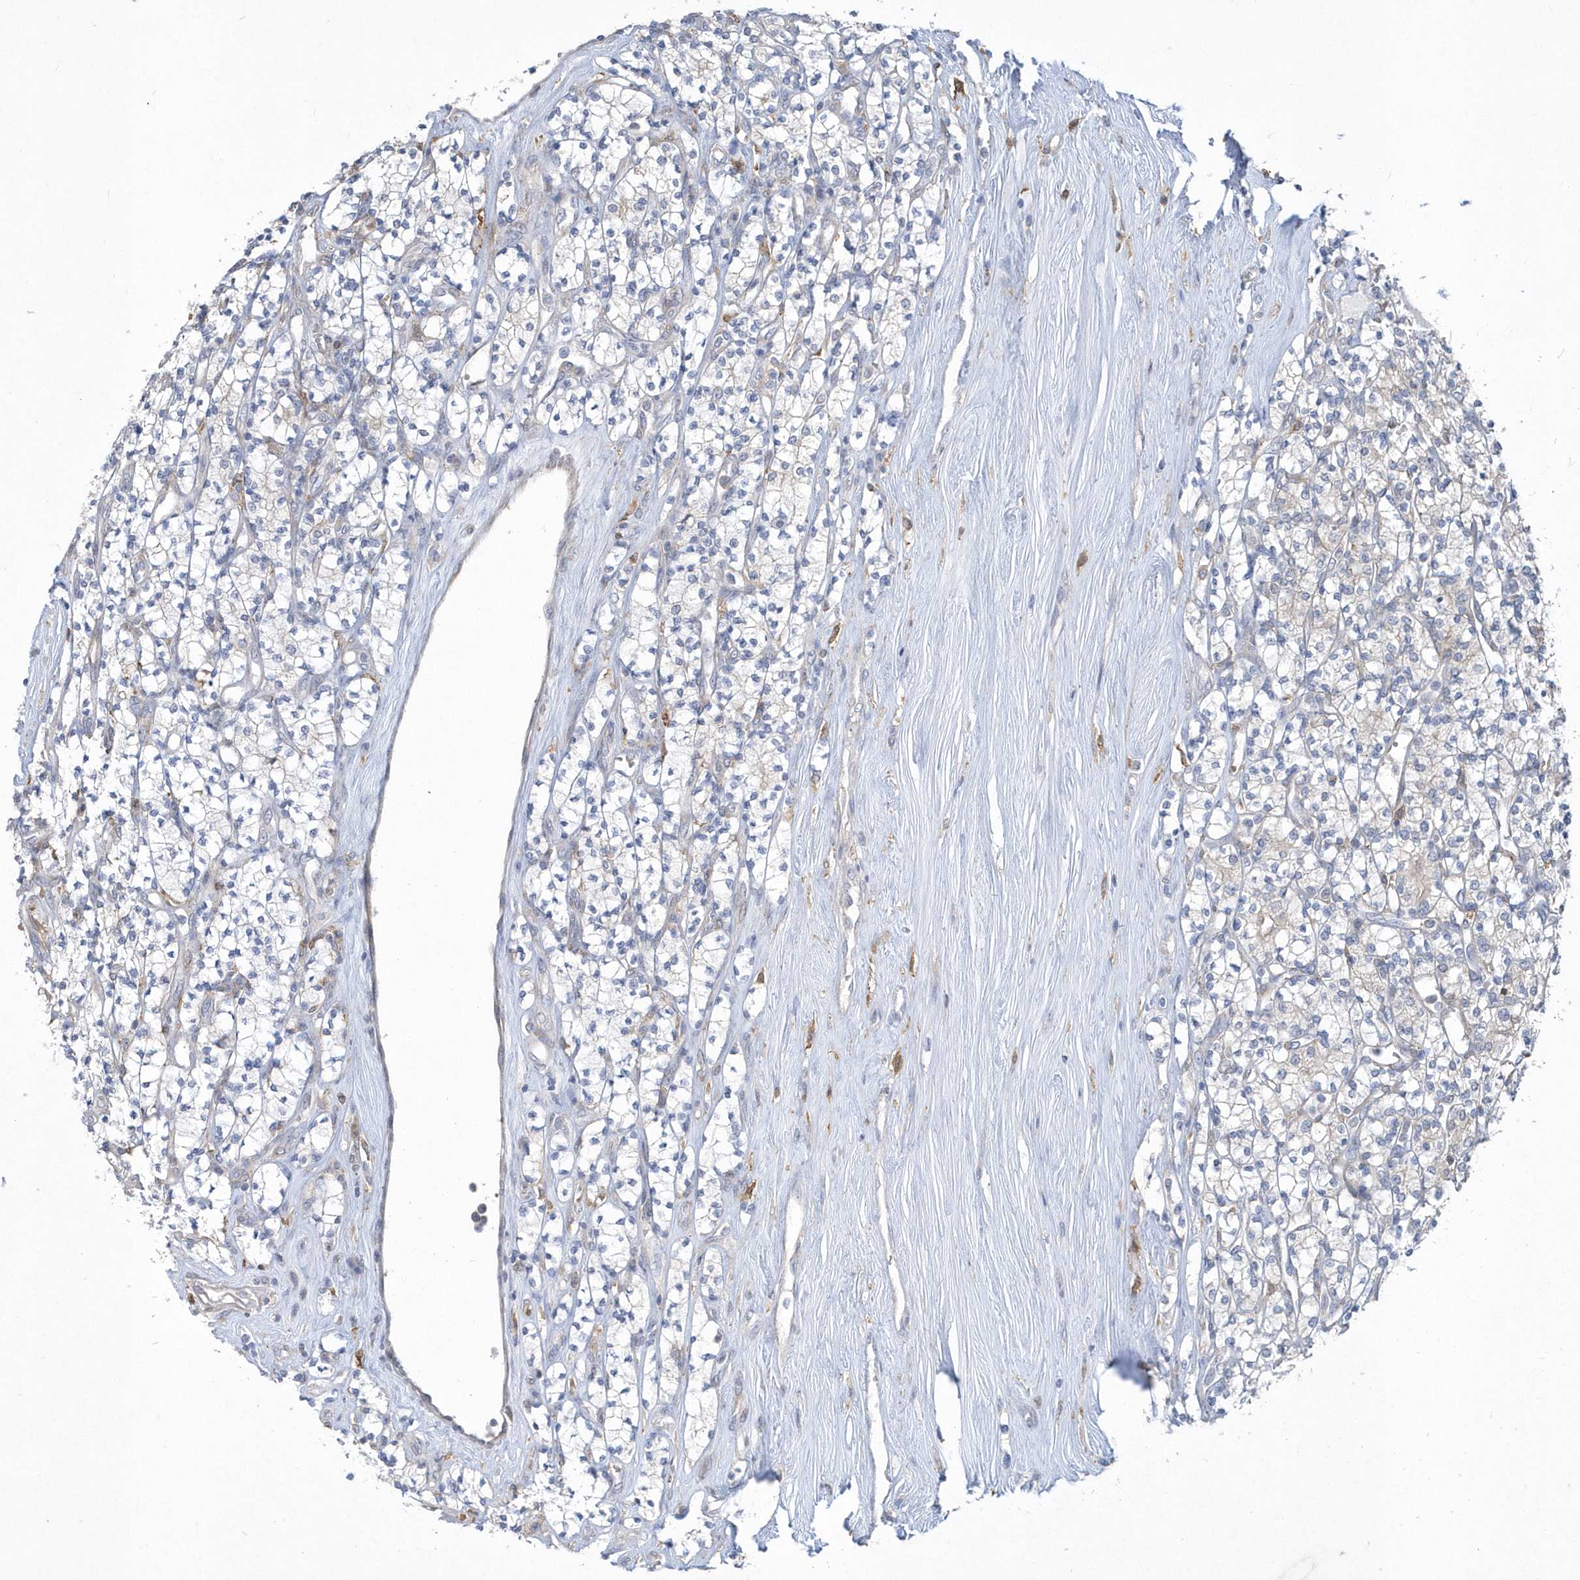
{"staining": {"intensity": "negative", "quantity": "none", "location": "none"}, "tissue": "renal cancer", "cell_type": "Tumor cells", "image_type": "cancer", "snomed": [{"axis": "morphology", "description": "Adenocarcinoma, NOS"}, {"axis": "topography", "description": "Kidney"}], "caption": "Micrograph shows no significant protein positivity in tumor cells of renal cancer.", "gene": "TSPEAR", "patient": {"sex": "male", "age": 77}}